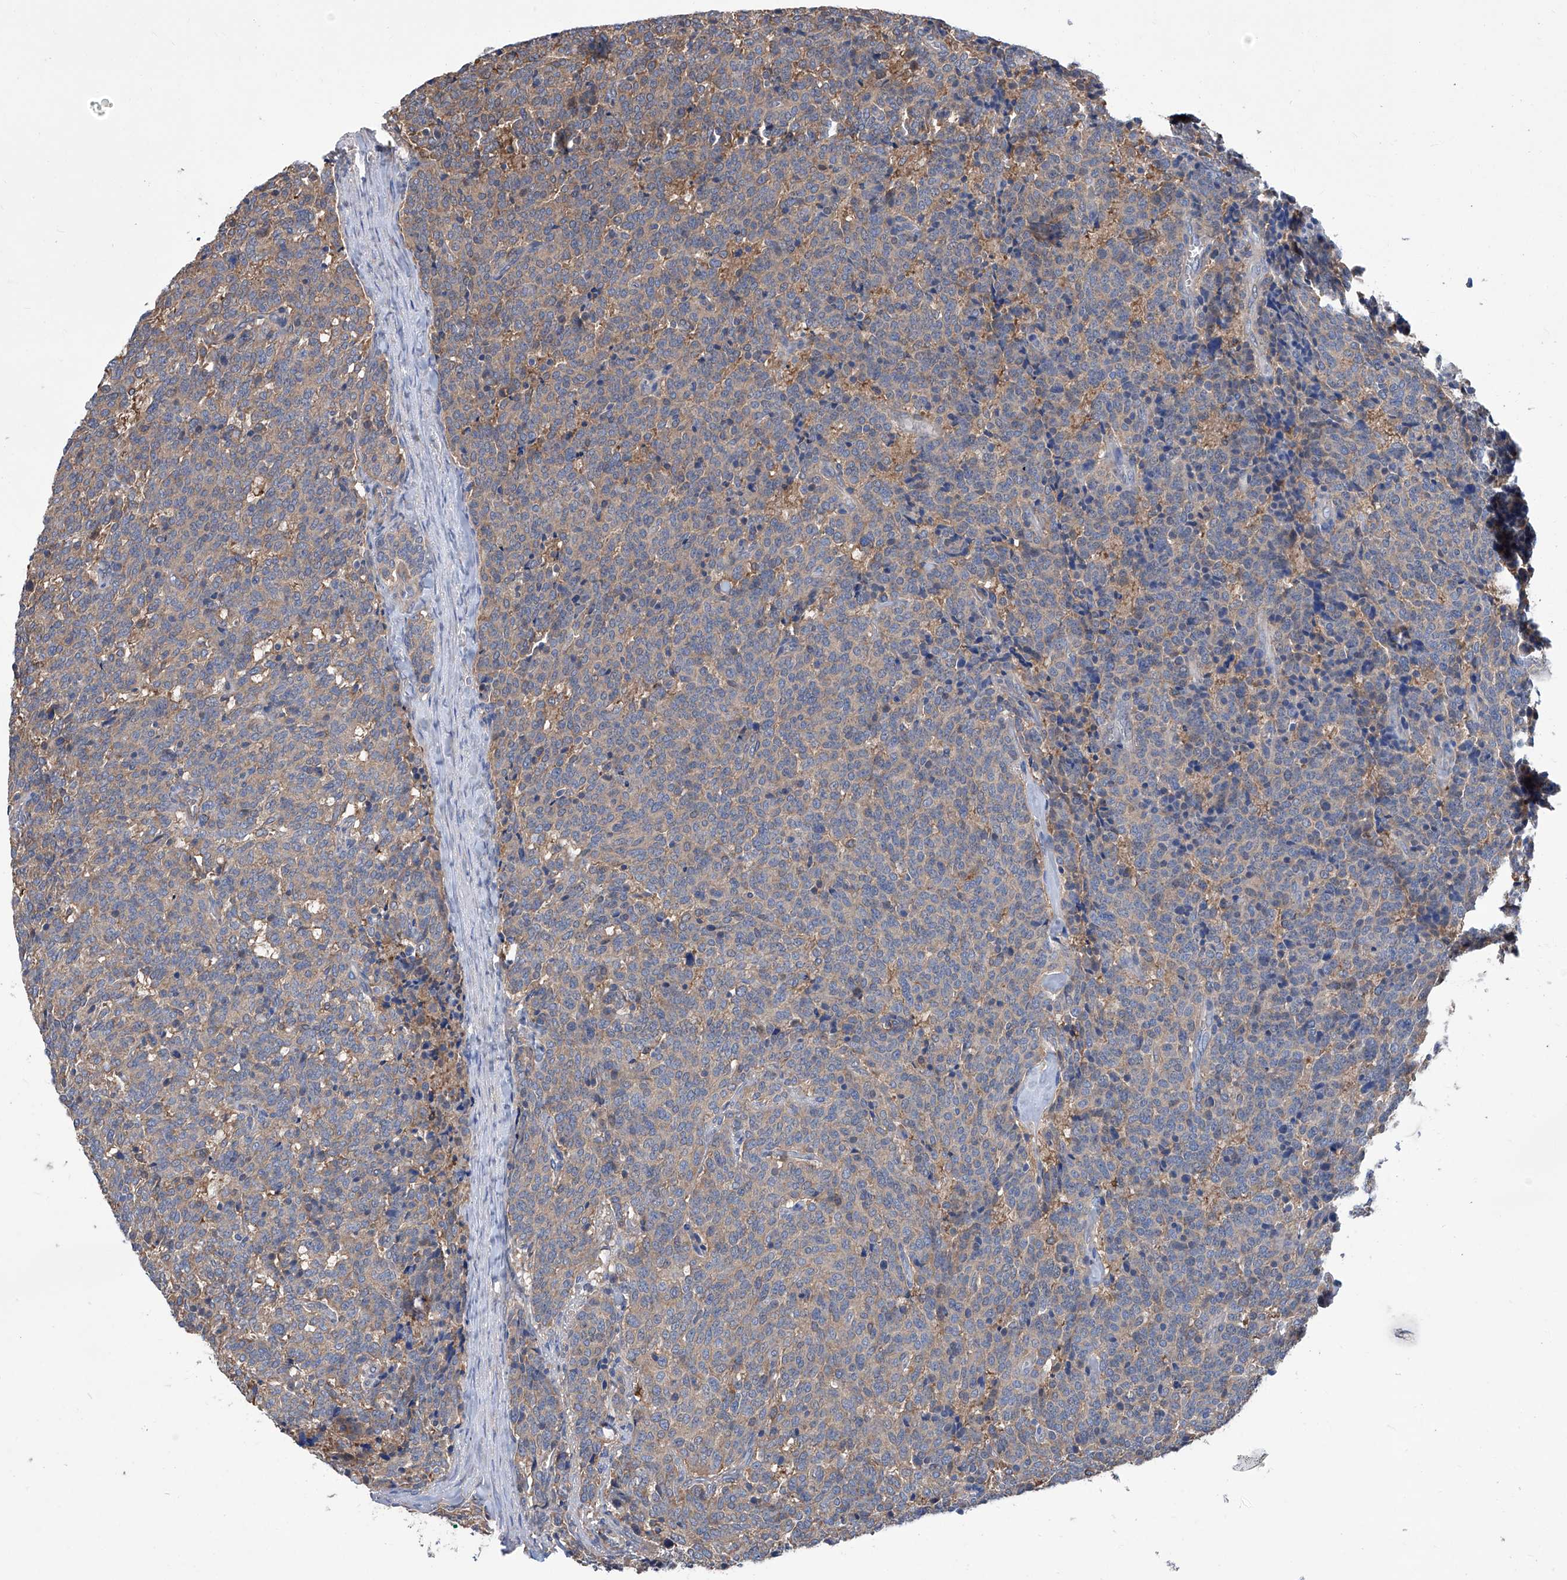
{"staining": {"intensity": "weak", "quantity": ">75%", "location": "cytoplasmic/membranous"}, "tissue": "carcinoid", "cell_type": "Tumor cells", "image_type": "cancer", "snomed": [{"axis": "morphology", "description": "Carcinoid, malignant, NOS"}, {"axis": "topography", "description": "Lung"}], "caption": "The photomicrograph demonstrates staining of carcinoid, revealing weak cytoplasmic/membranous protein positivity (brown color) within tumor cells.", "gene": "SMS", "patient": {"sex": "female", "age": 46}}